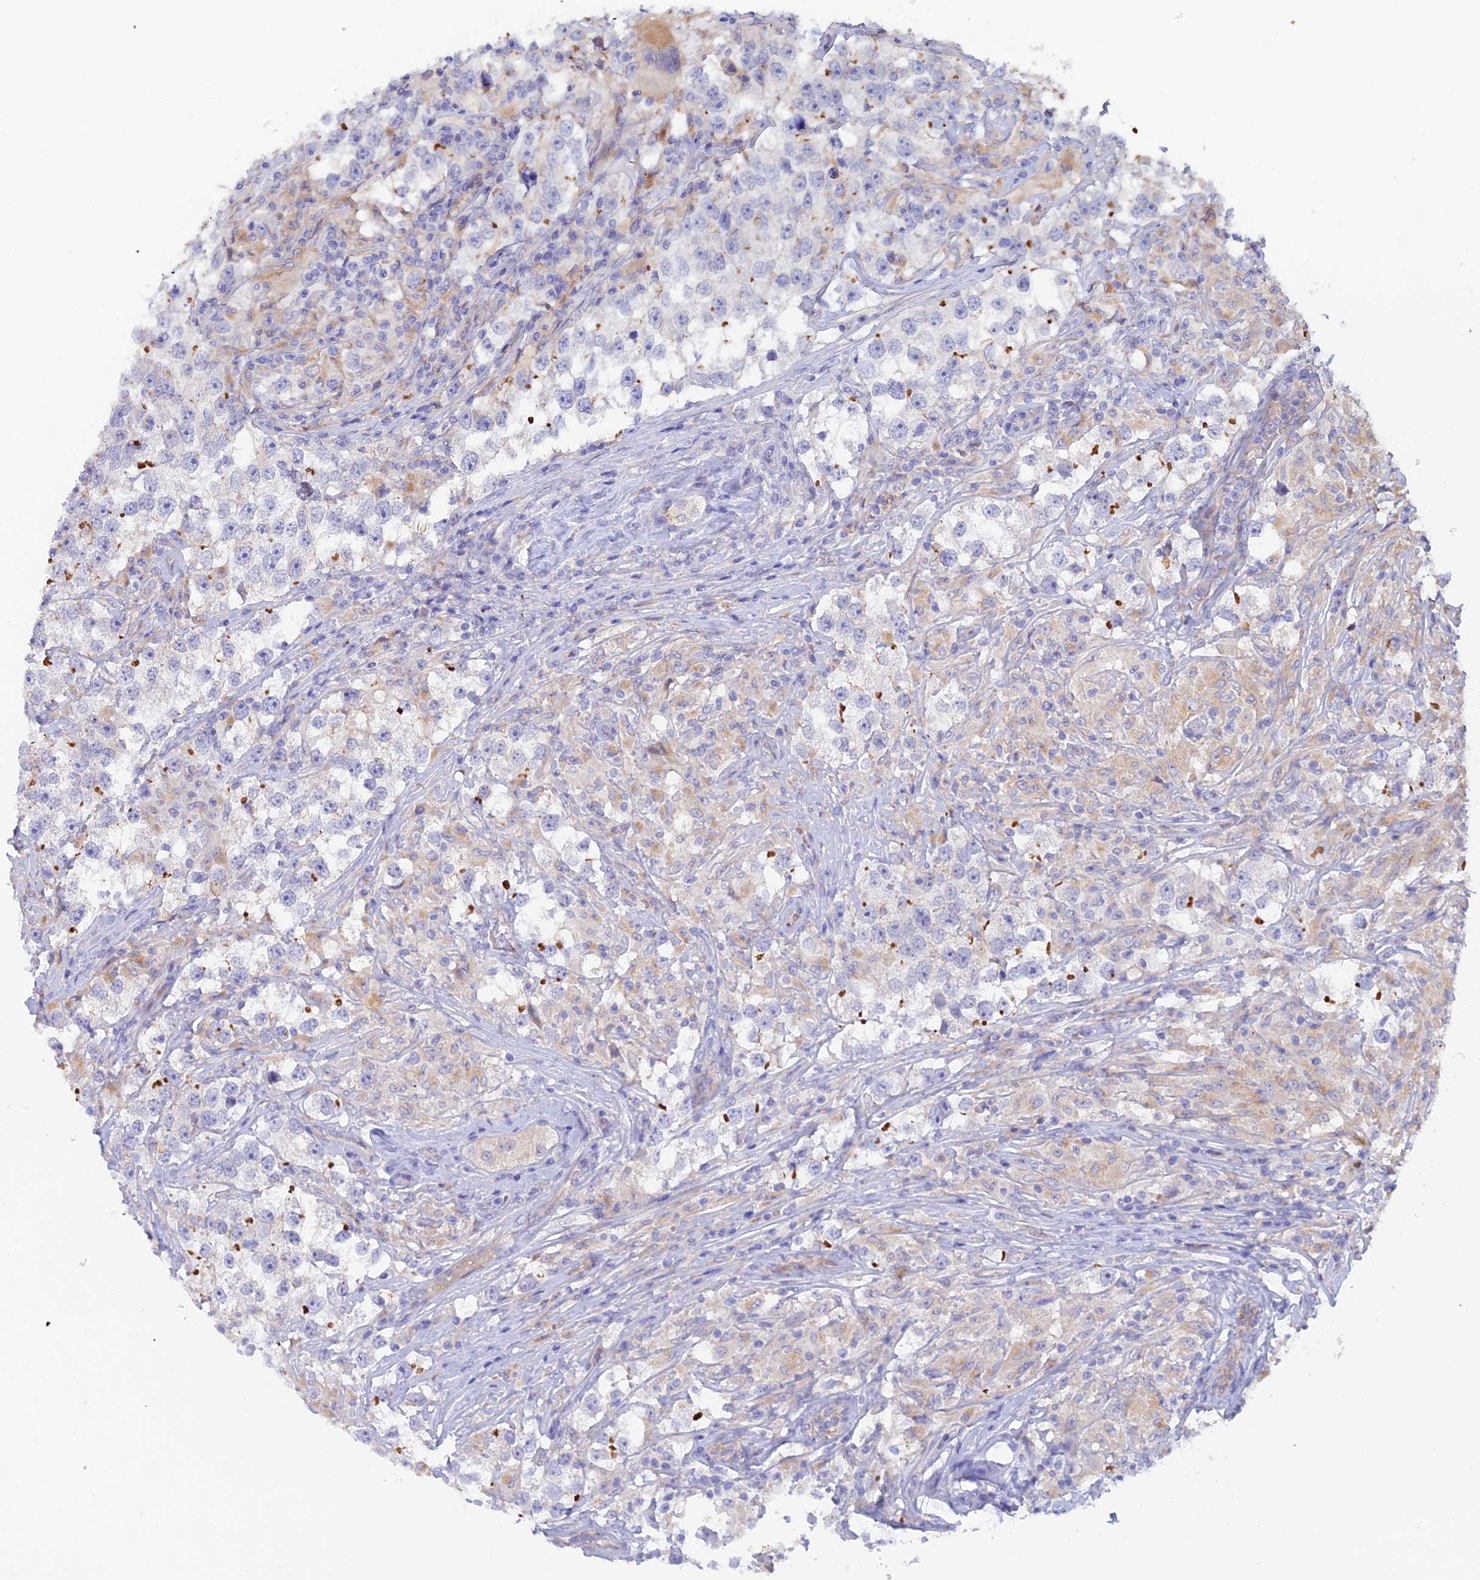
{"staining": {"intensity": "negative", "quantity": "none", "location": "none"}, "tissue": "testis cancer", "cell_type": "Tumor cells", "image_type": "cancer", "snomed": [{"axis": "morphology", "description": "Seminoma, NOS"}, {"axis": "topography", "description": "Testis"}], "caption": "Tumor cells are negative for protein expression in human testis seminoma.", "gene": "FZR1", "patient": {"sex": "male", "age": 46}}